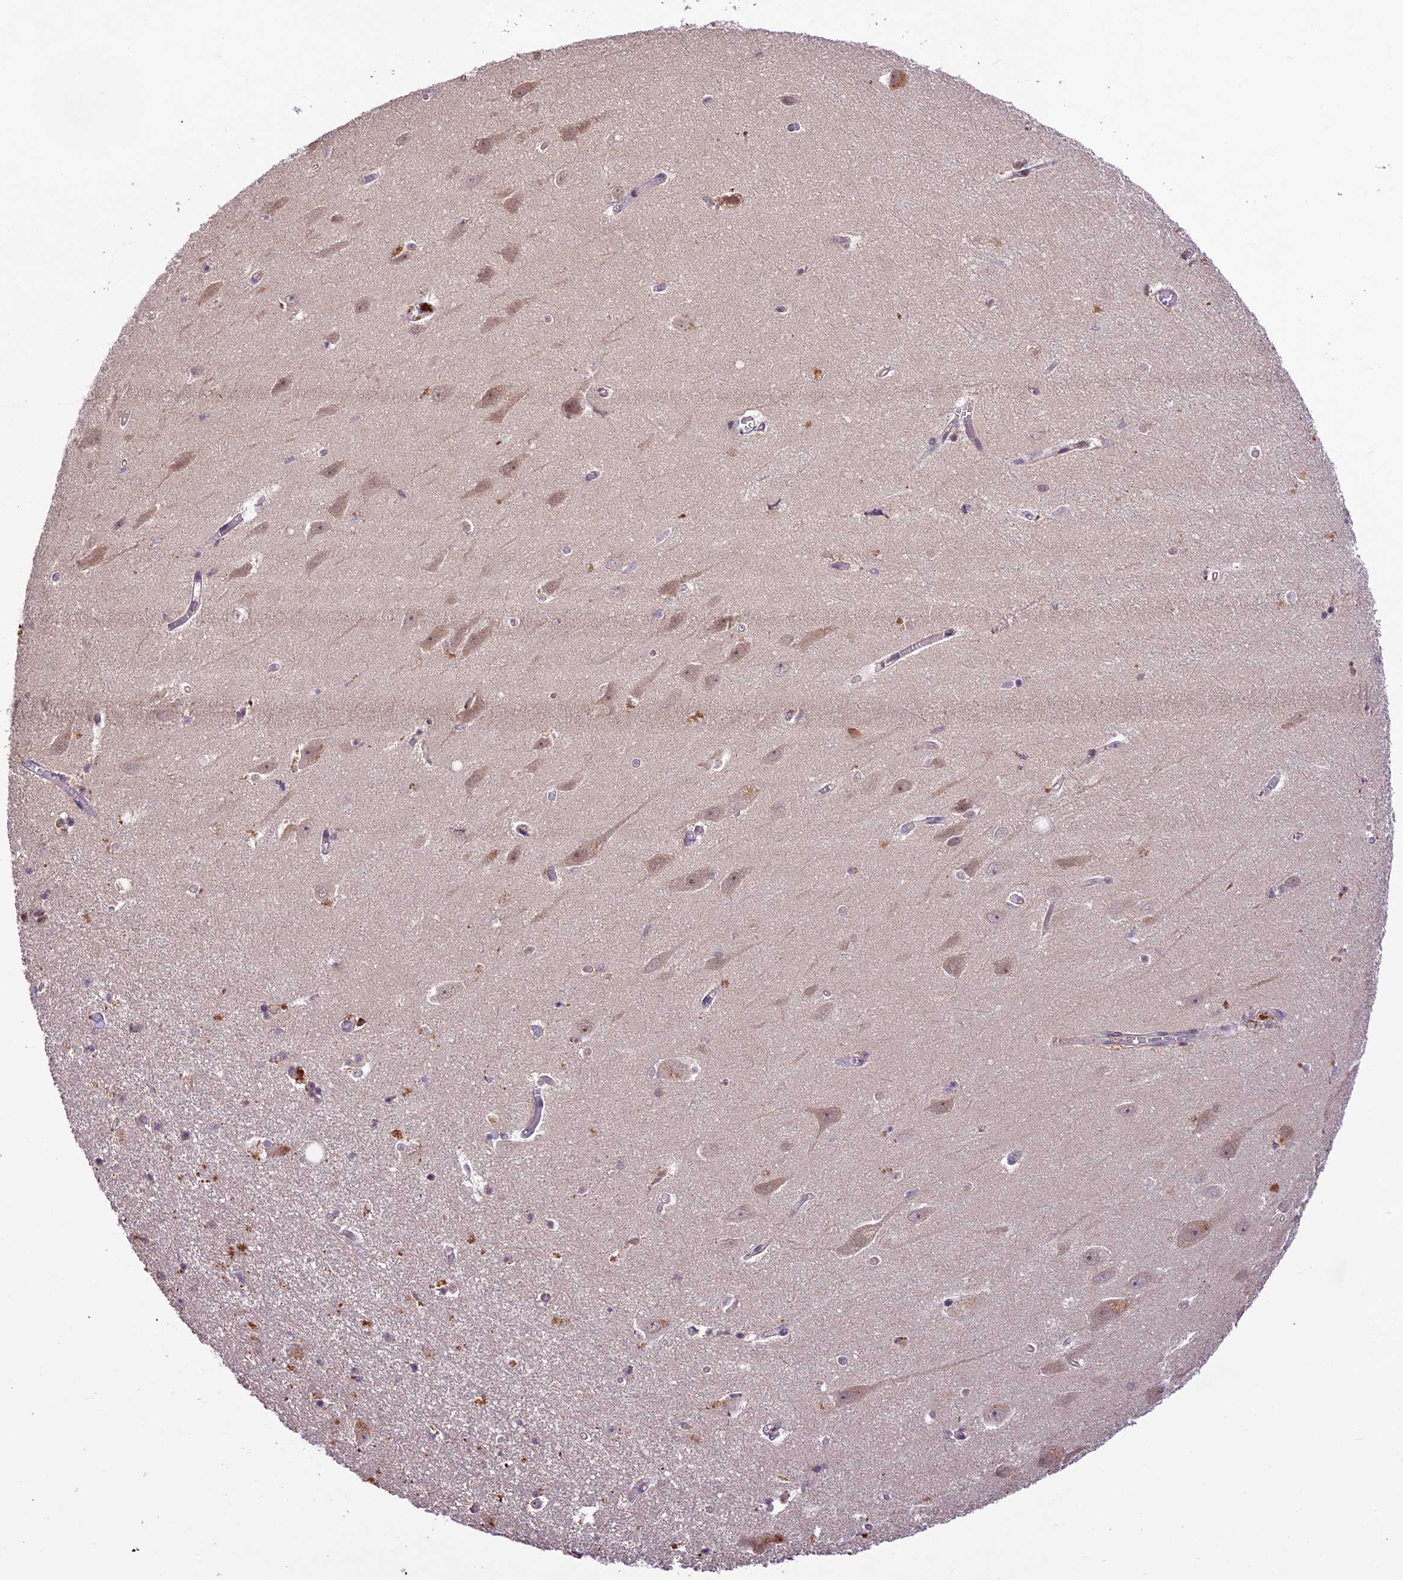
{"staining": {"intensity": "weak", "quantity": "<25%", "location": "nuclear"}, "tissue": "hippocampus", "cell_type": "Glial cells", "image_type": "normal", "snomed": [{"axis": "morphology", "description": "Normal tissue, NOS"}, {"axis": "topography", "description": "Hippocampus"}], "caption": "Immunohistochemistry photomicrograph of unremarkable human hippocampus stained for a protein (brown), which reveals no positivity in glial cells. Brightfield microscopy of immunohistochemistry stained with DAB (3,3'-diaminobenzidine) (brown) and hematoxylin (blue), captured at high magnification.", "gene": "ATP10A", "patient": {"sex": "female", "age": 64}}